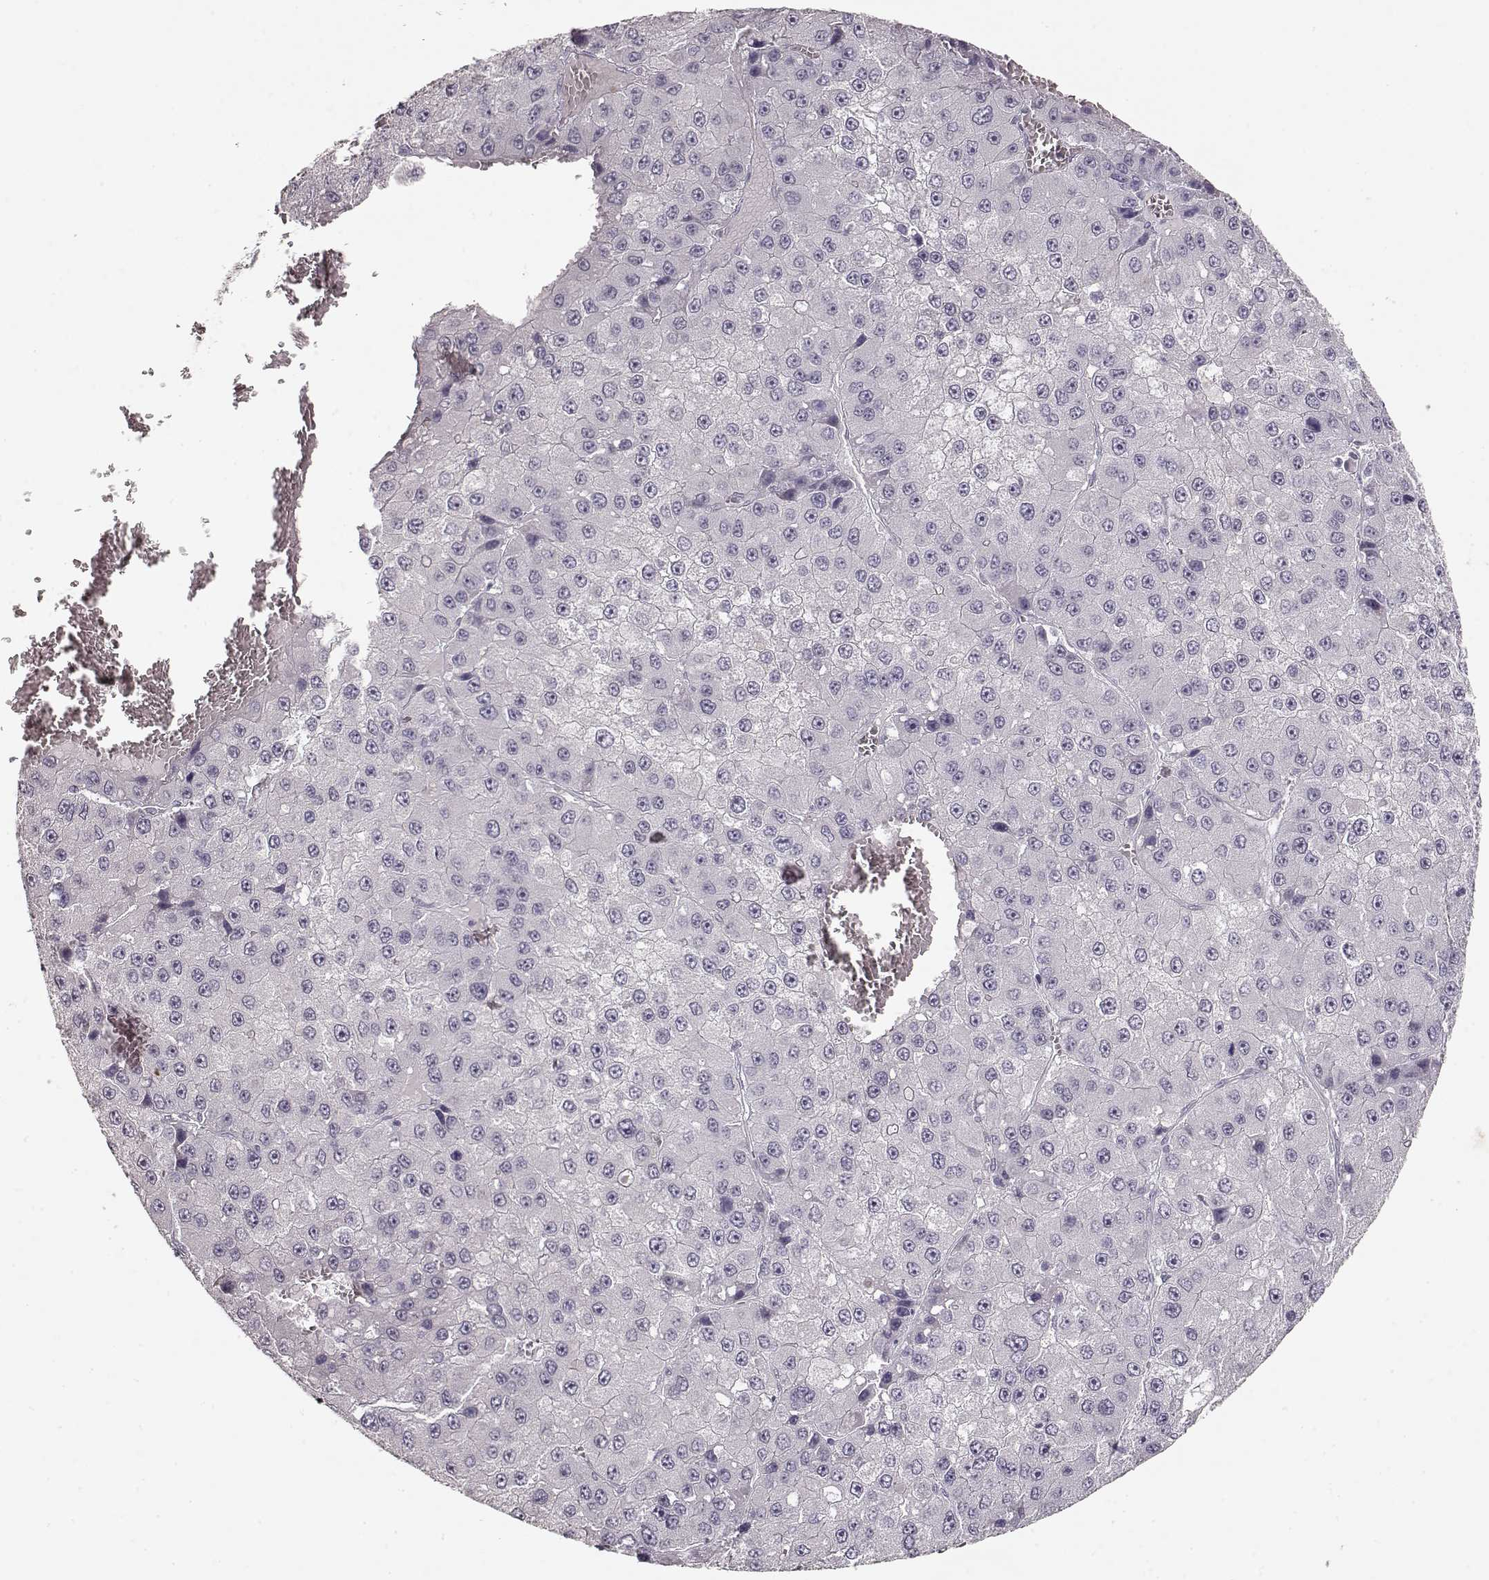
{"staining": {"intensity": "negative", "quantity": "none", "location": "none"}, "tissue": "liver cancer", "cell_type": "Tumor cells", "image_type": "cancer", "snomed": [{"axis": "morphology", "description": "Carcinoma, Hepatocellular, NOS"}, {"axis": "topography", "description": "Liver"}], "caption": "Immunohistochemistry of hepatocellular carcinoma (liver) demonstrates no staining in tumor cells.", "gene": "S100B", "patient": {"sex": "female", "age": 73}}